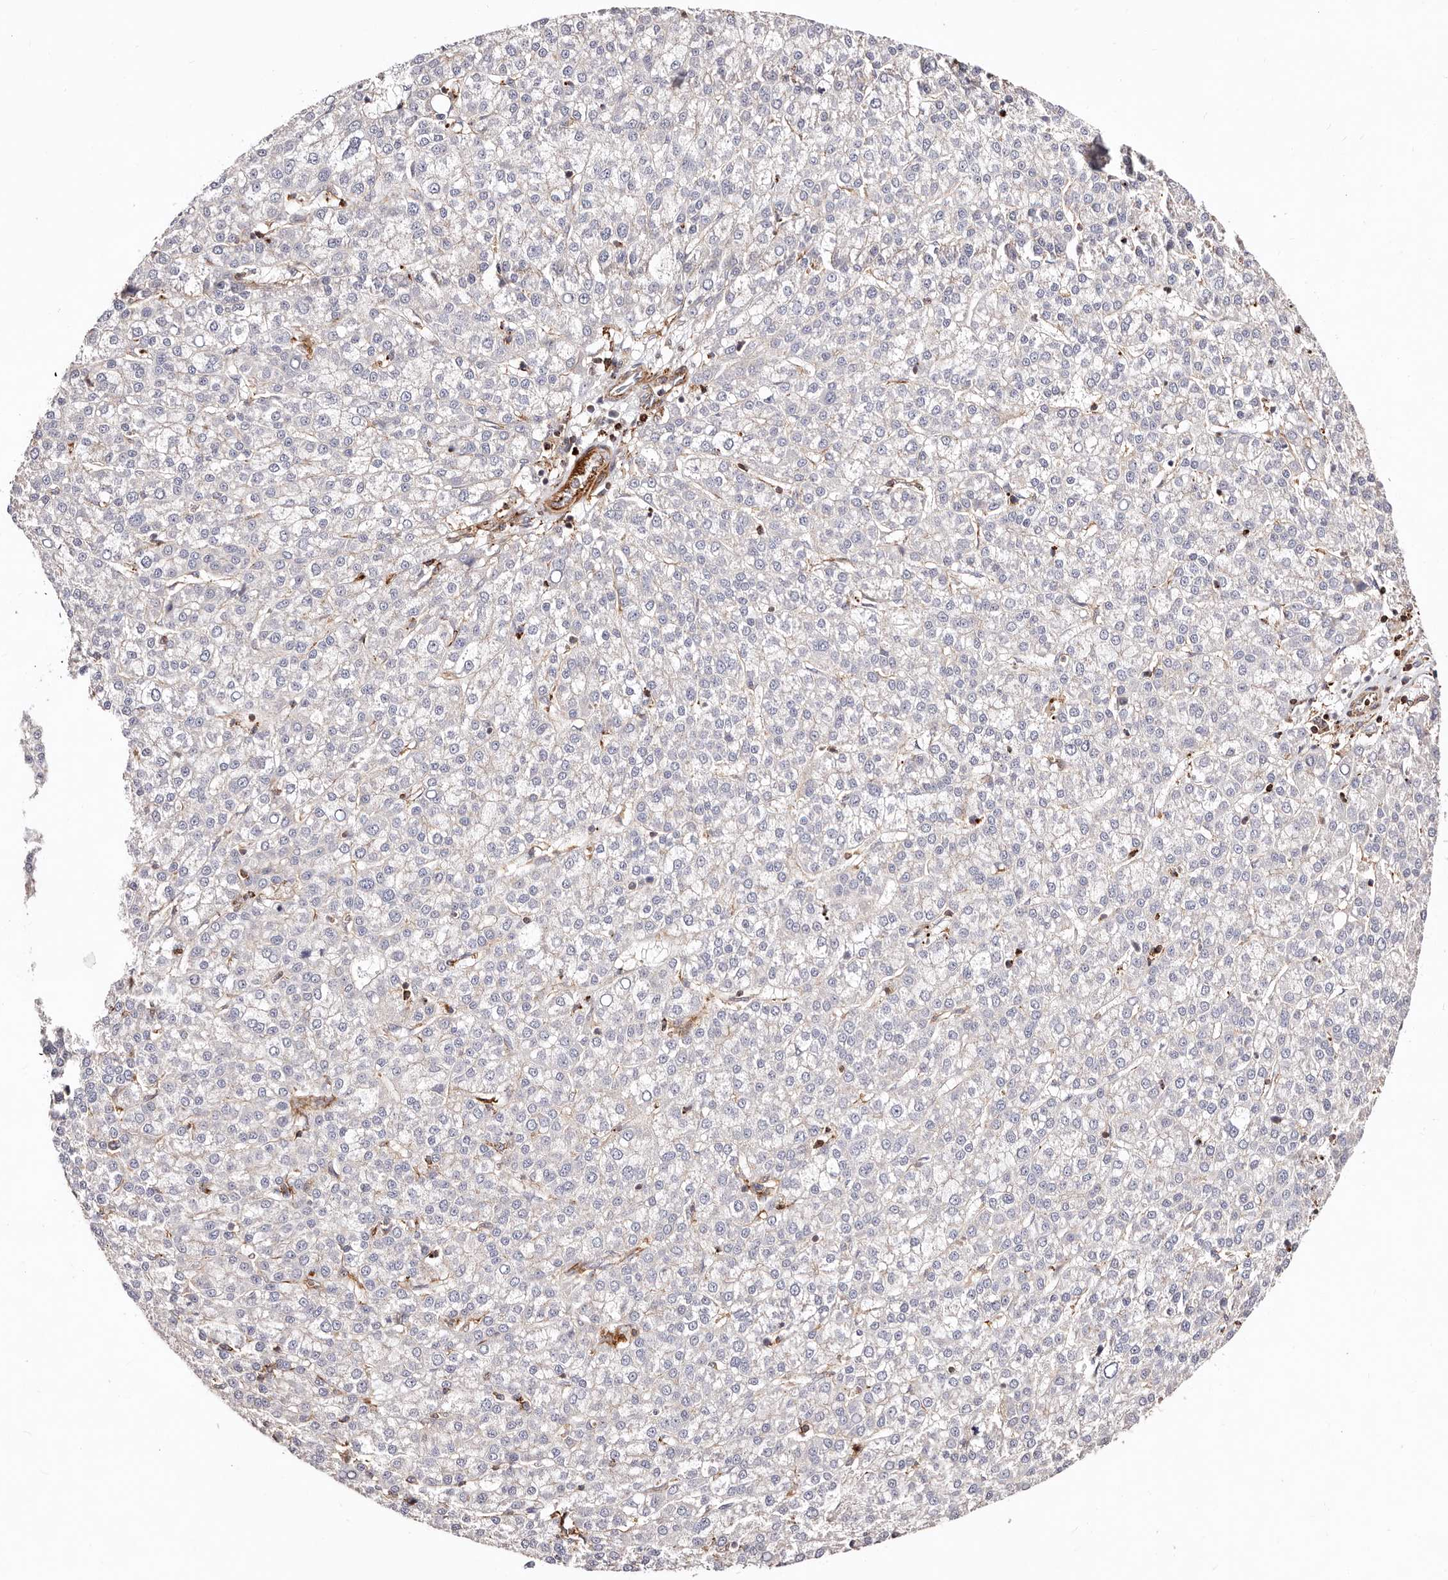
{"staining": {"intensity": "negative", "quantity": "none", "location": "none"}, "tissue": "liver cancer", "cell_type": "Tumor cells", "image_type": "cancer", "snomed": [{"axis": "morphology", "description": "Carcinoma, Hepatocellular, NOS"}, {"axis": "topography", "description": "Liver"}], "caption": "An immunohistochemistry (IHC) histopathology image of liver cancer is shown. There is no staining in tumor cells of liver cancer. Brightfield microscopy of immunohistochemistry stained with DAB (3,3'-diaminobenzidine) (brown) and hematoxylin (blue), captured at high magnification.", "gene": "PTPN22", "patient": {"sex": "female", "age": 58}}